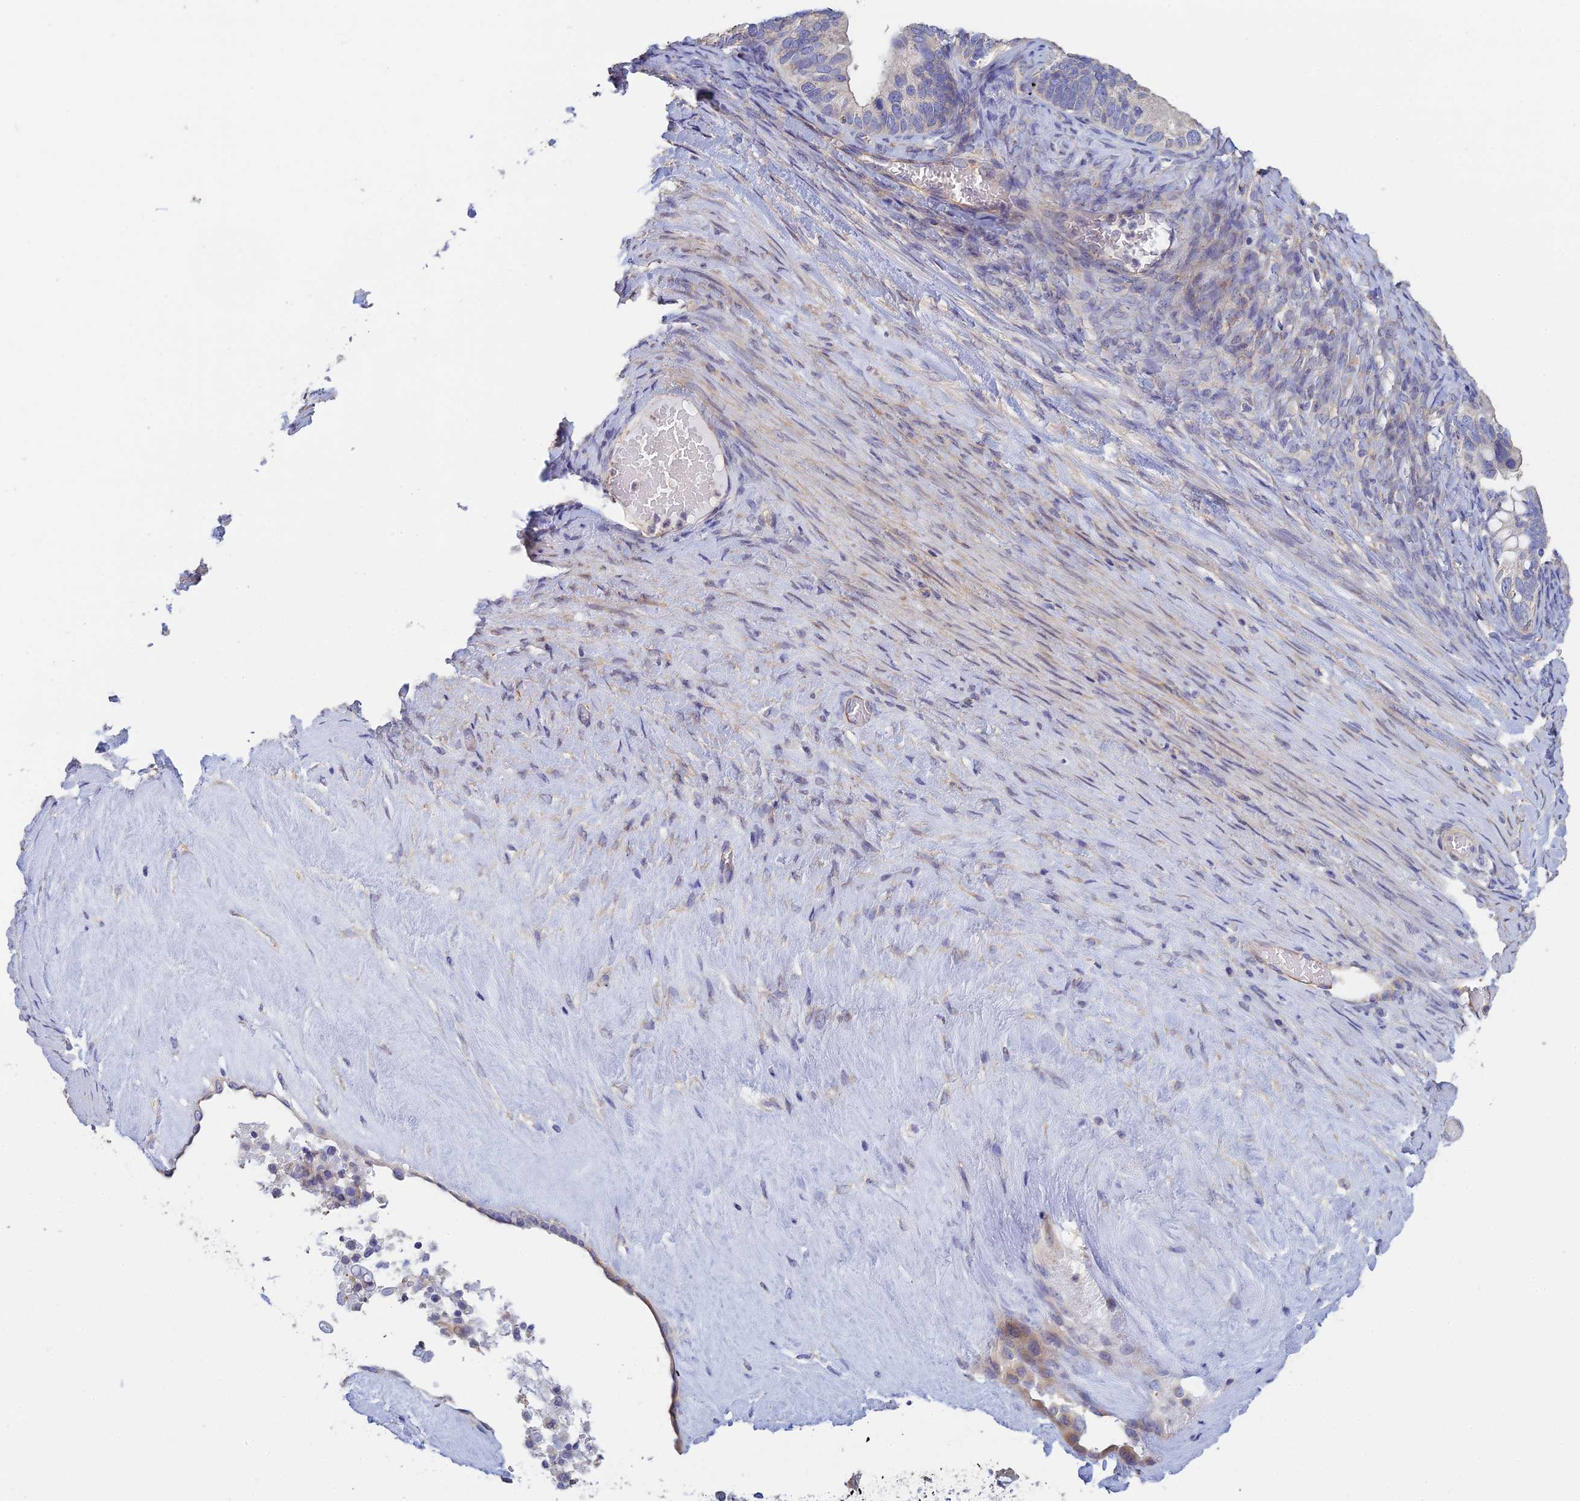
{"staining": {"intensity": "weak", "quantity": "<25%", "location": "cytoplasmic/membranous"}, "tissue": "ovarian cancer", "cell_type": "Tumor cells", "image_type": "cancer", "snomed": [{"axis": "morphology", "description": "Cystadenocarcinoma, serous, NOS"}, {"axis": "topography", "description": "Ovary"}], "caption": "A micrograph of ovarian cancer (serous cystadenocarcinoma) stained for a protein reveals no brown staining in tumor cells.", "gene": "PCDHA5", "patient": {"sex": "female", "age": 56}}